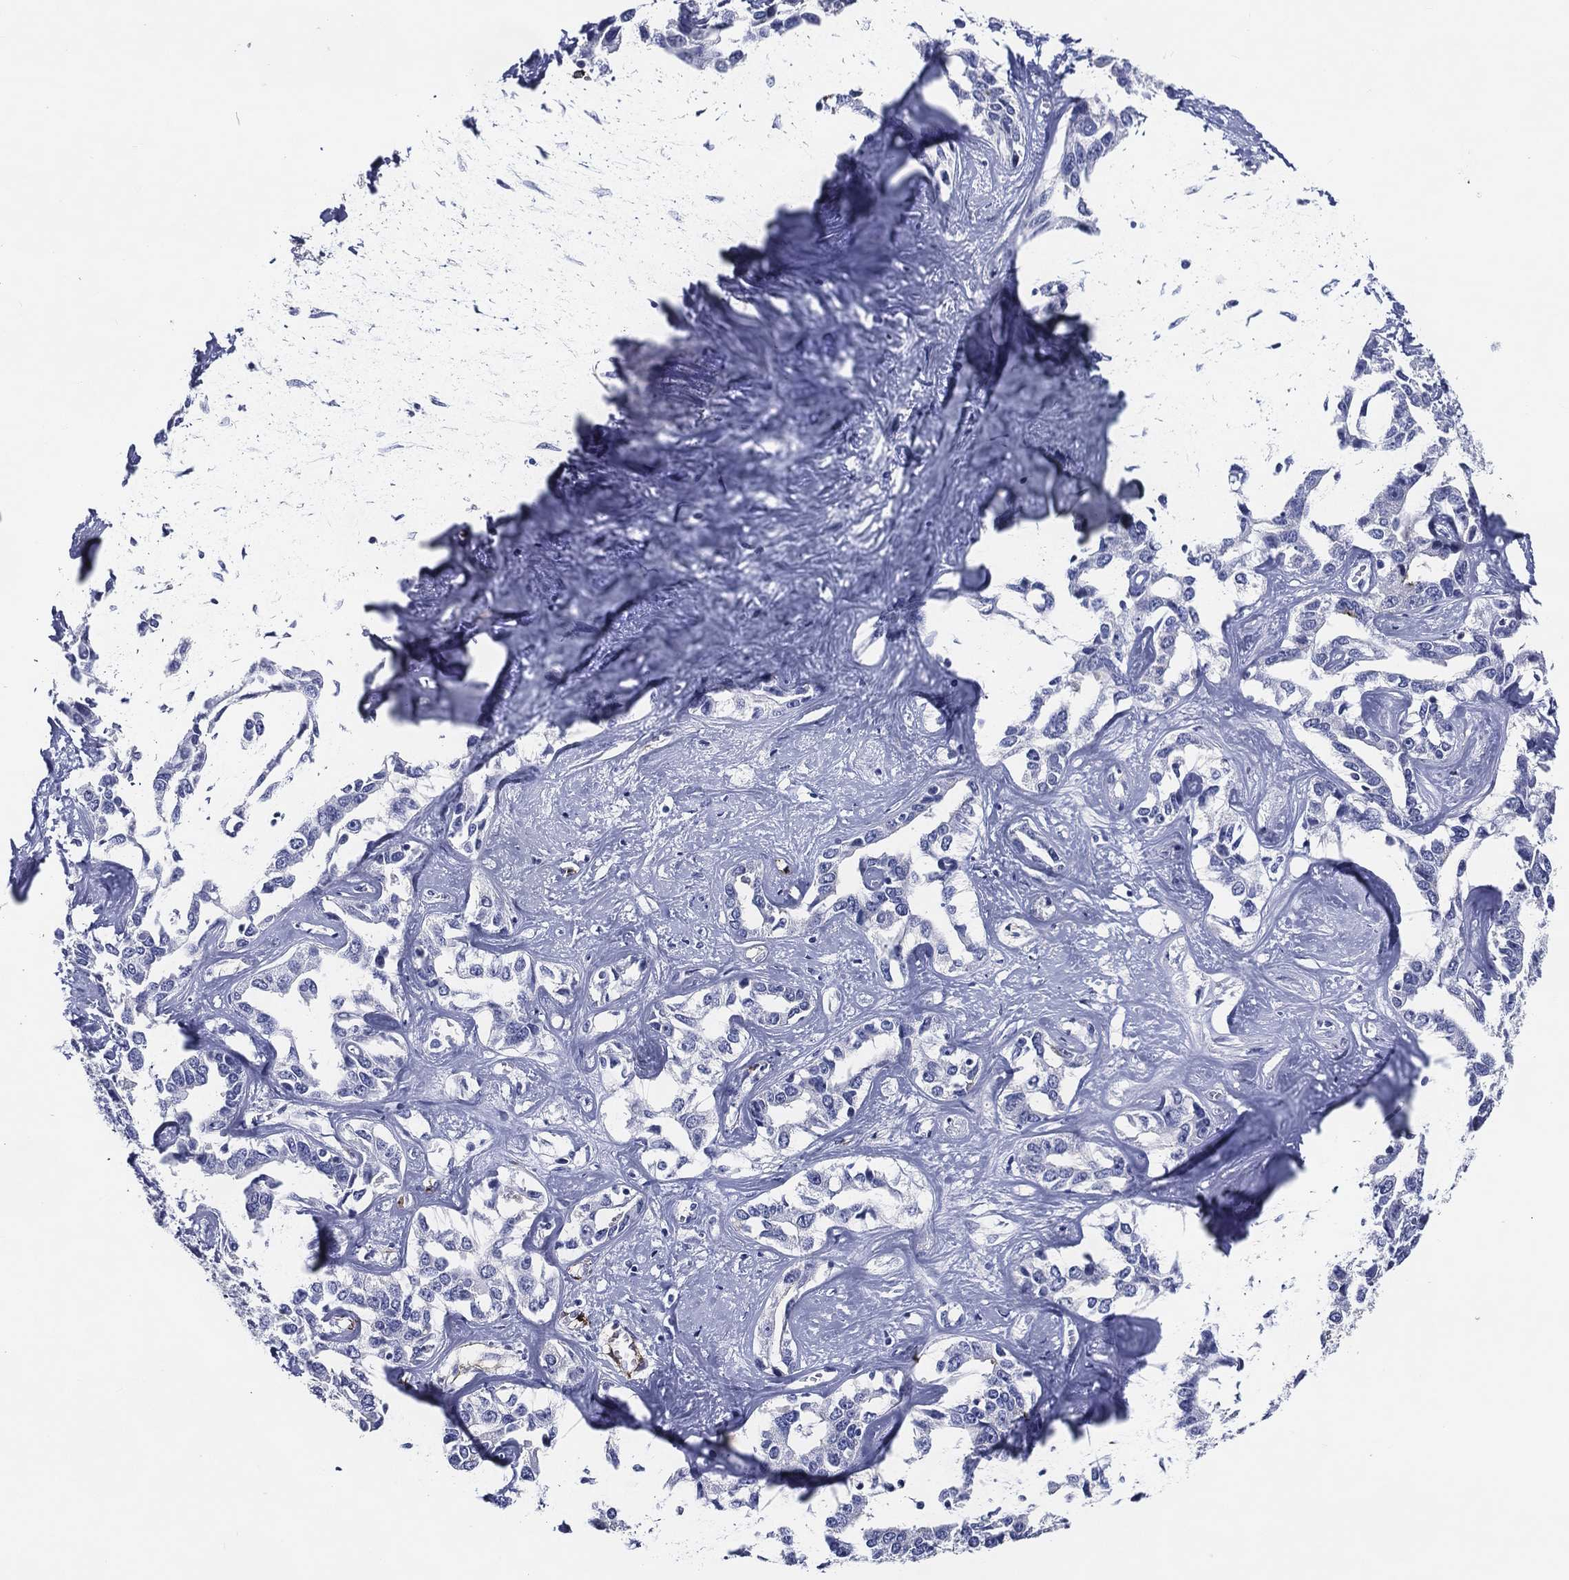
{"staining": {"intensity": "negative", "quantity": "none", "location": "none"}, "tissue": "liver cancer", "cell_type": "Tumor cells", "image_type": "cancer", "snomed": [{"axis": "morphology", "description": "Cholangiocarcinoma"}, {"axis": "topography", "description": "Liver"}], "caption": "A histopathology image of cholangiocarcinoma (liver) stained for a protein demonstrates no brown staining in tumor cells. The staining was performed using DAB to visualize the protein expression in brown, while the nuclei were stained in blue with hematoxylin (Magnification: 20x).", "gene": "ACE2", "patient": {"sex": "male", "age": 59}}